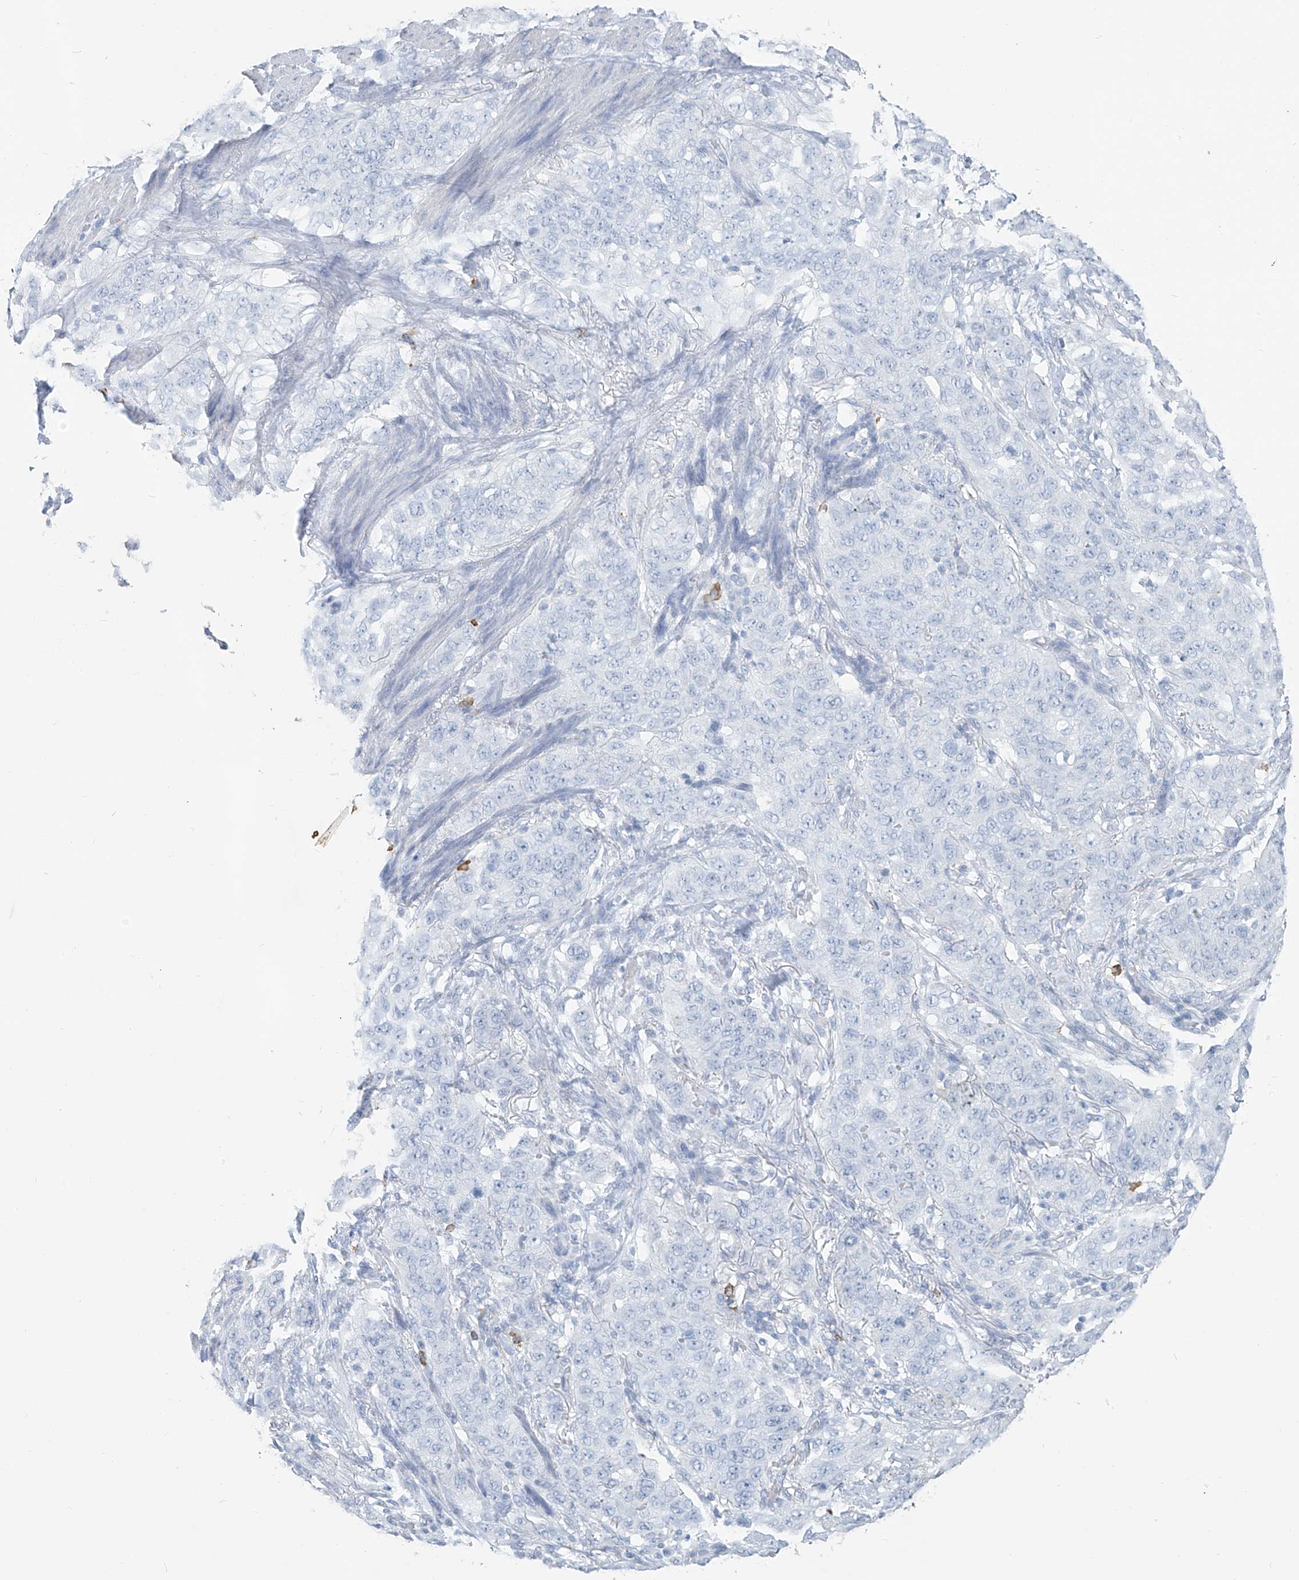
{"staining": {"intensity": "negative", "quantity": "none", "location": "none"}, "tissue": "stomach cancer", "cell_type": "Tumor cells", "image_type": "cancer", "snomed": [{"axis": "morphology", "description": "Adenocarcinoma, NOS"}, {"axis": "topography", "description": "Stomach"}], "caption": "IHC of stomach cancer (adenocarcinoma) shows no expression in tumor cells.", "gene": "CX3CR1", "patient": {"sex": "male", "age": 48}}